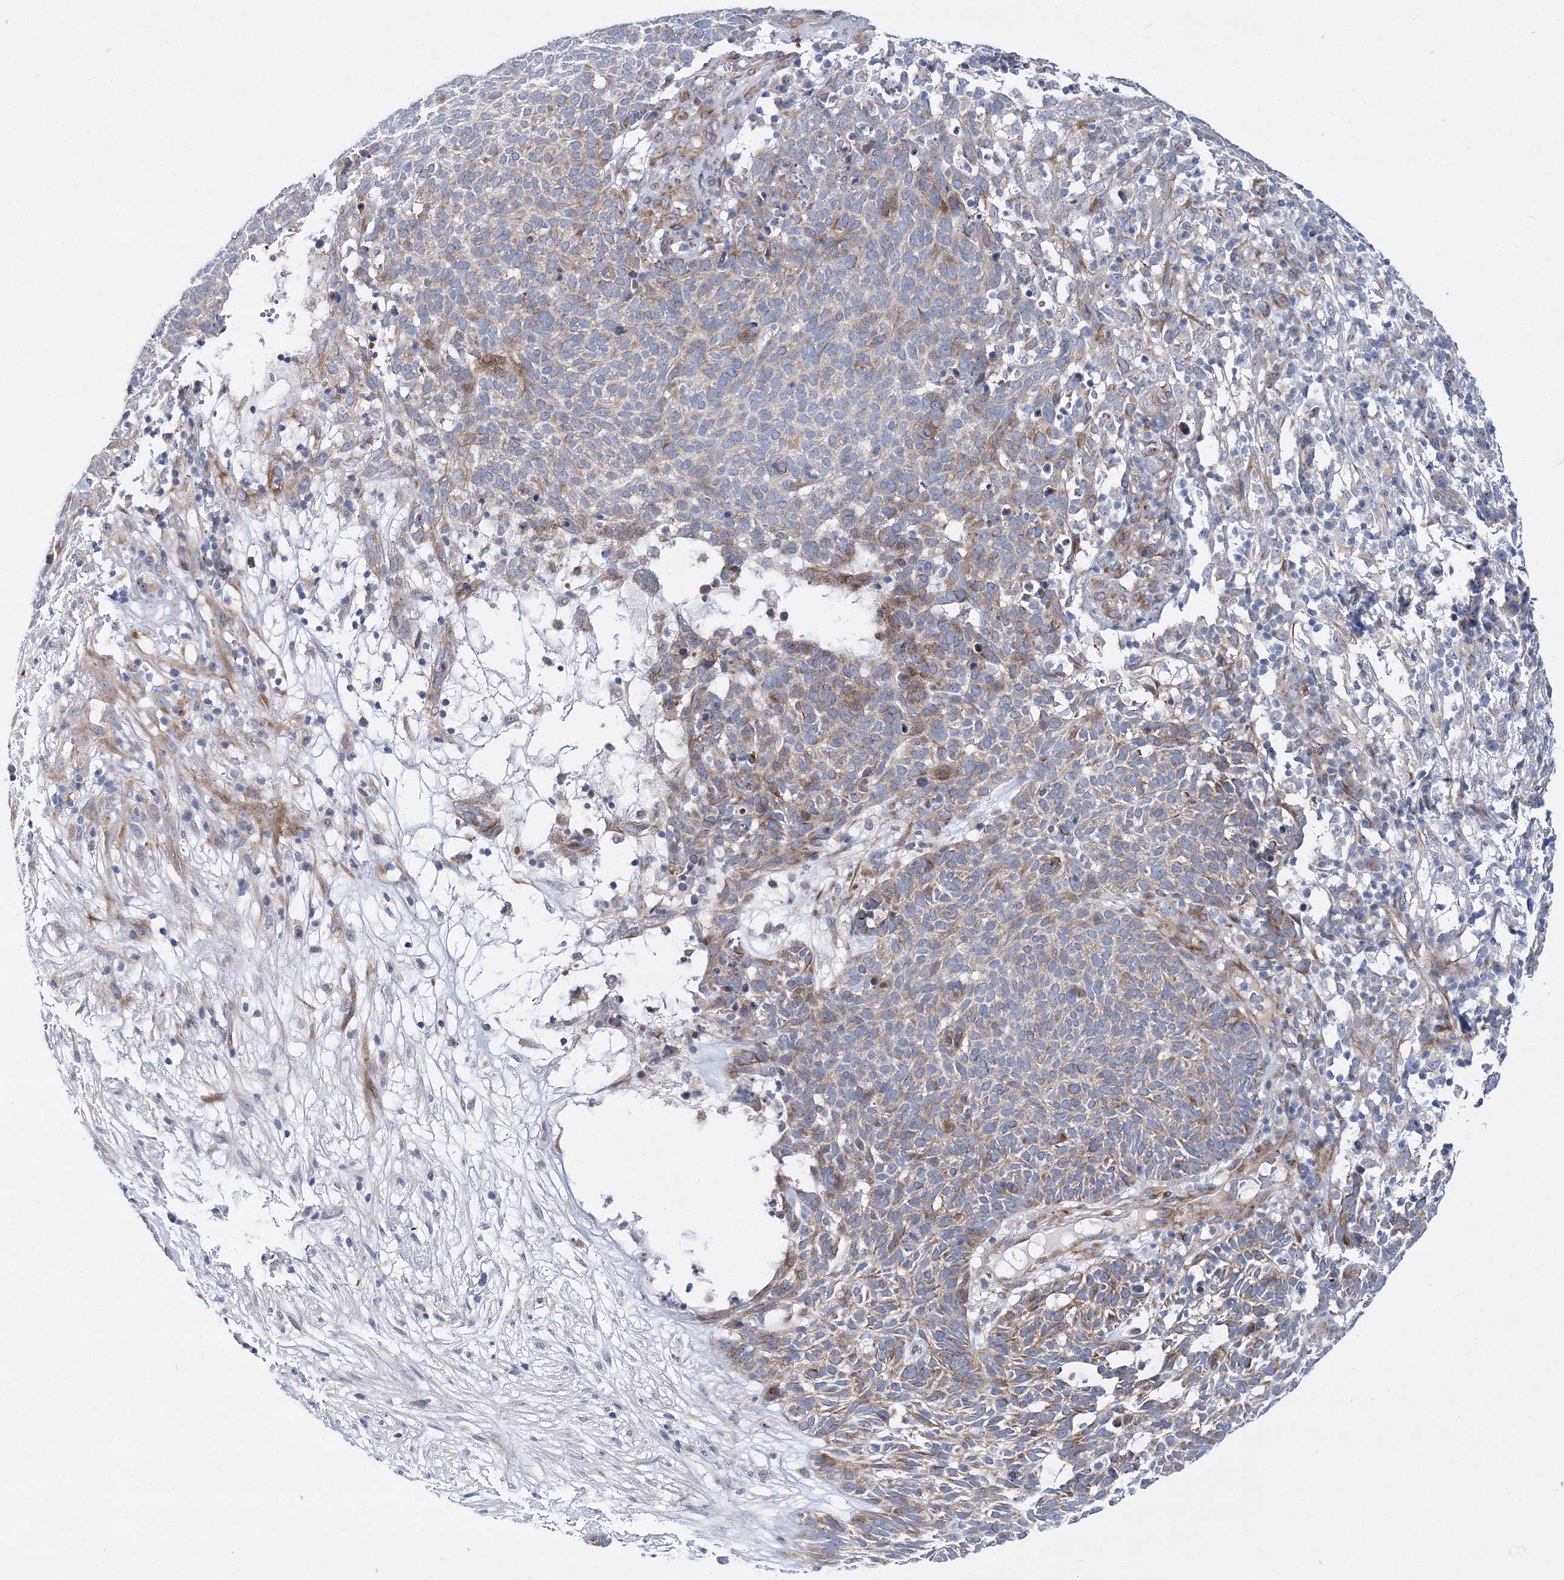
{"staining": {"intensity": "moderate", "quantity": "<25%", "location": "cytoplasmic/membranous"}, "tissue": "skin cancer", "cell_type": "Tumor cells", "image_type": "cancer", "snomed": [{"axis": "morphology", "description": "Squamous cell carcinoma, NOS"}, {"axis": "topography", "description": "Skin"}], "caption": "Immunohistochemistry (DAB) staining of skin squamous cell carcinoma displays moderate cytoplasmic/membranous protein staining in about <25% of tumor cells.", "gene": "ARHGAP32", "patient": {"sex": "female", "age": 90}}